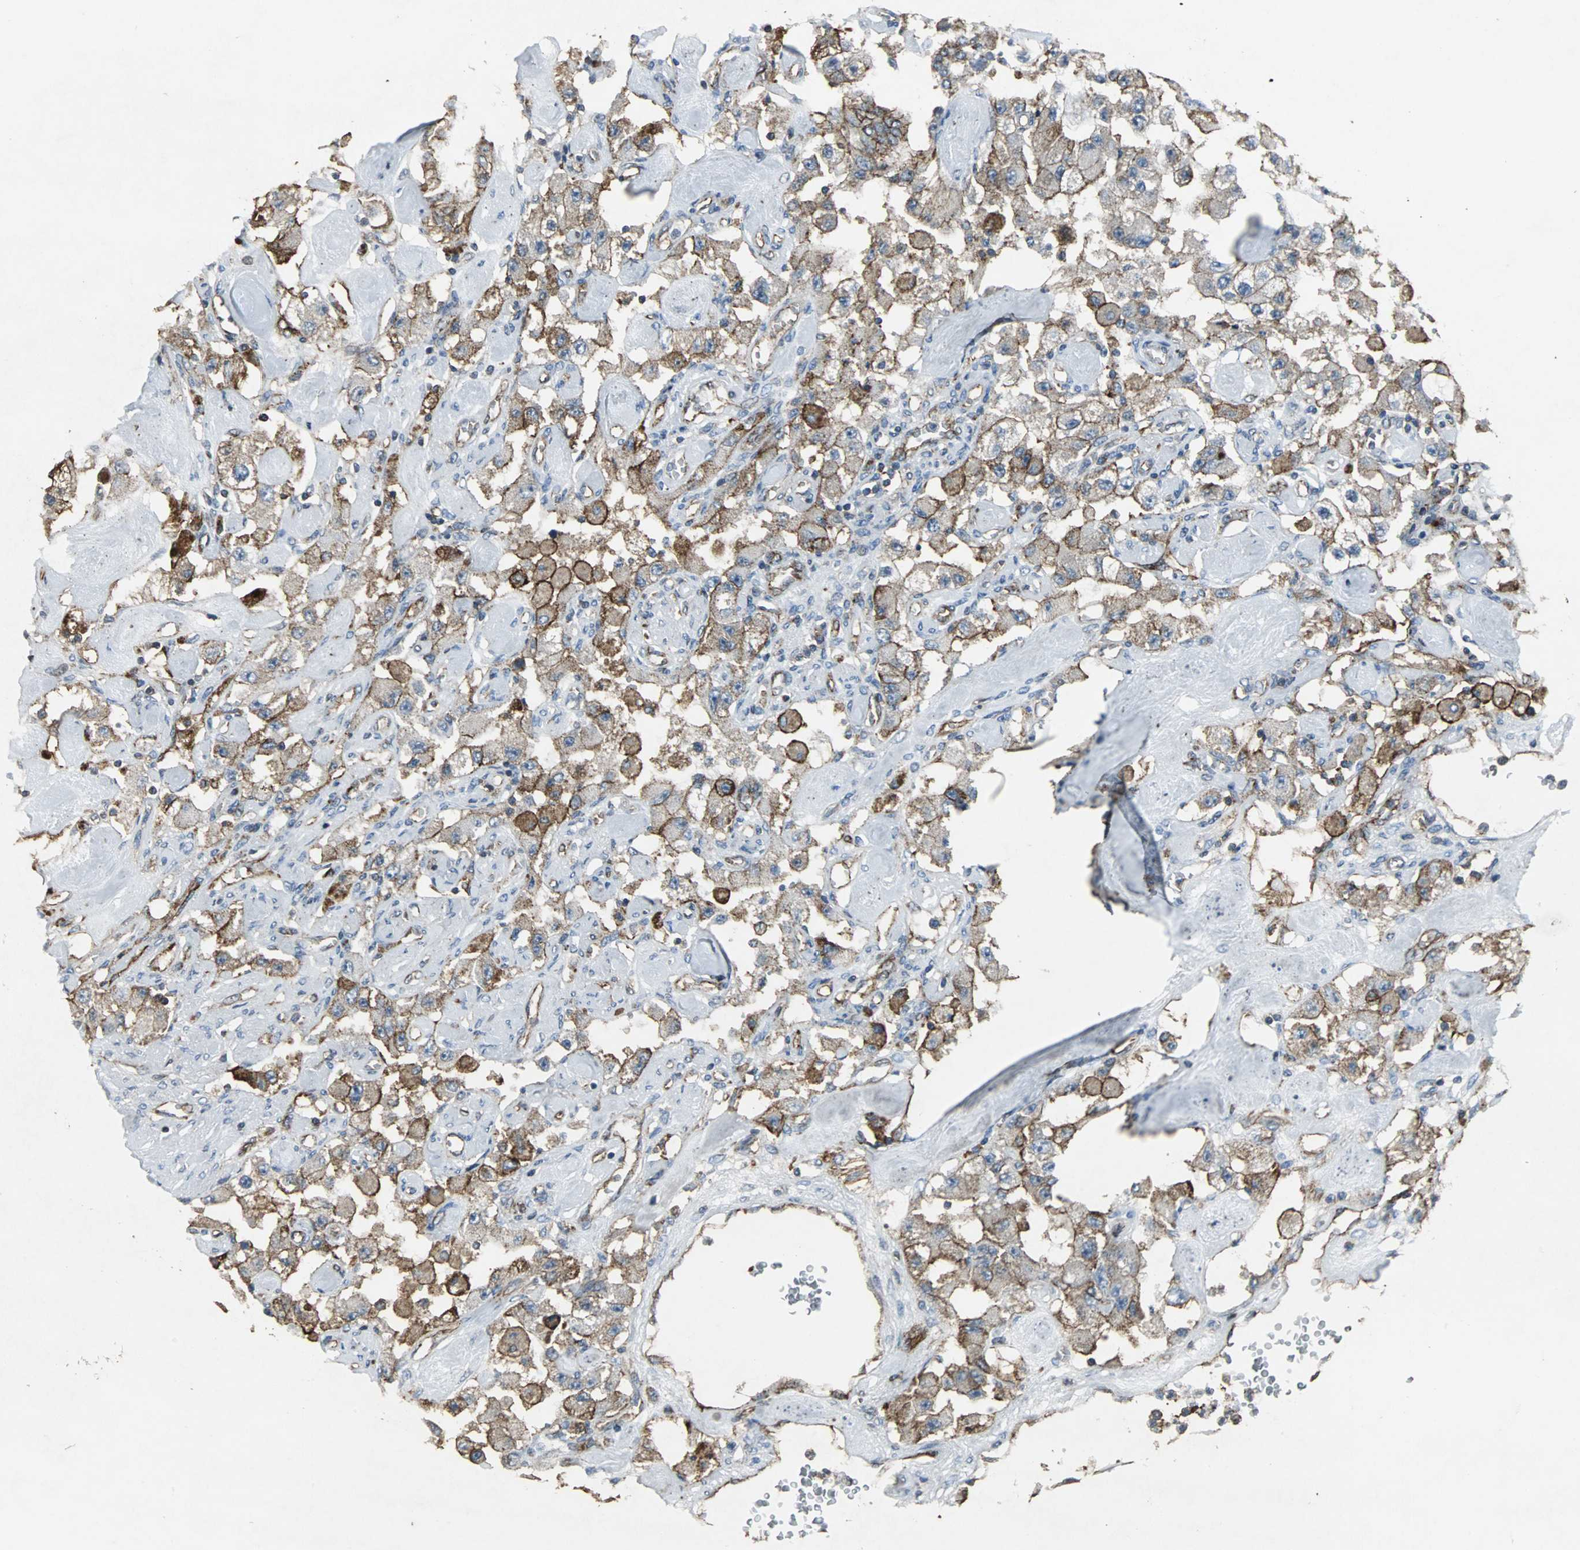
{"staining": {"intensity": "moderate", "quantity": ">75%", "location": "cytoplasmic/membranous"}, "tissue": "carcinoid", "cell_type": "Tumor cells", "image_type": "cancer", "snomed": [{"axis": "morphology", "description": "Carcinoid, malignant, NOS"}, {"axis": "topography", "description": "Pancreas"}], "caption": "Malignant carcinoid stained for a protein displays moderate cytoplasmic/membranous positivity in tumor cells. The staining is performed using DAB brown chromogen to label protein expression. The nuclei are counter-stained blue using hematoxylin.", "gene": "F11R", "patient": {"sex": "male", "age": 41}}